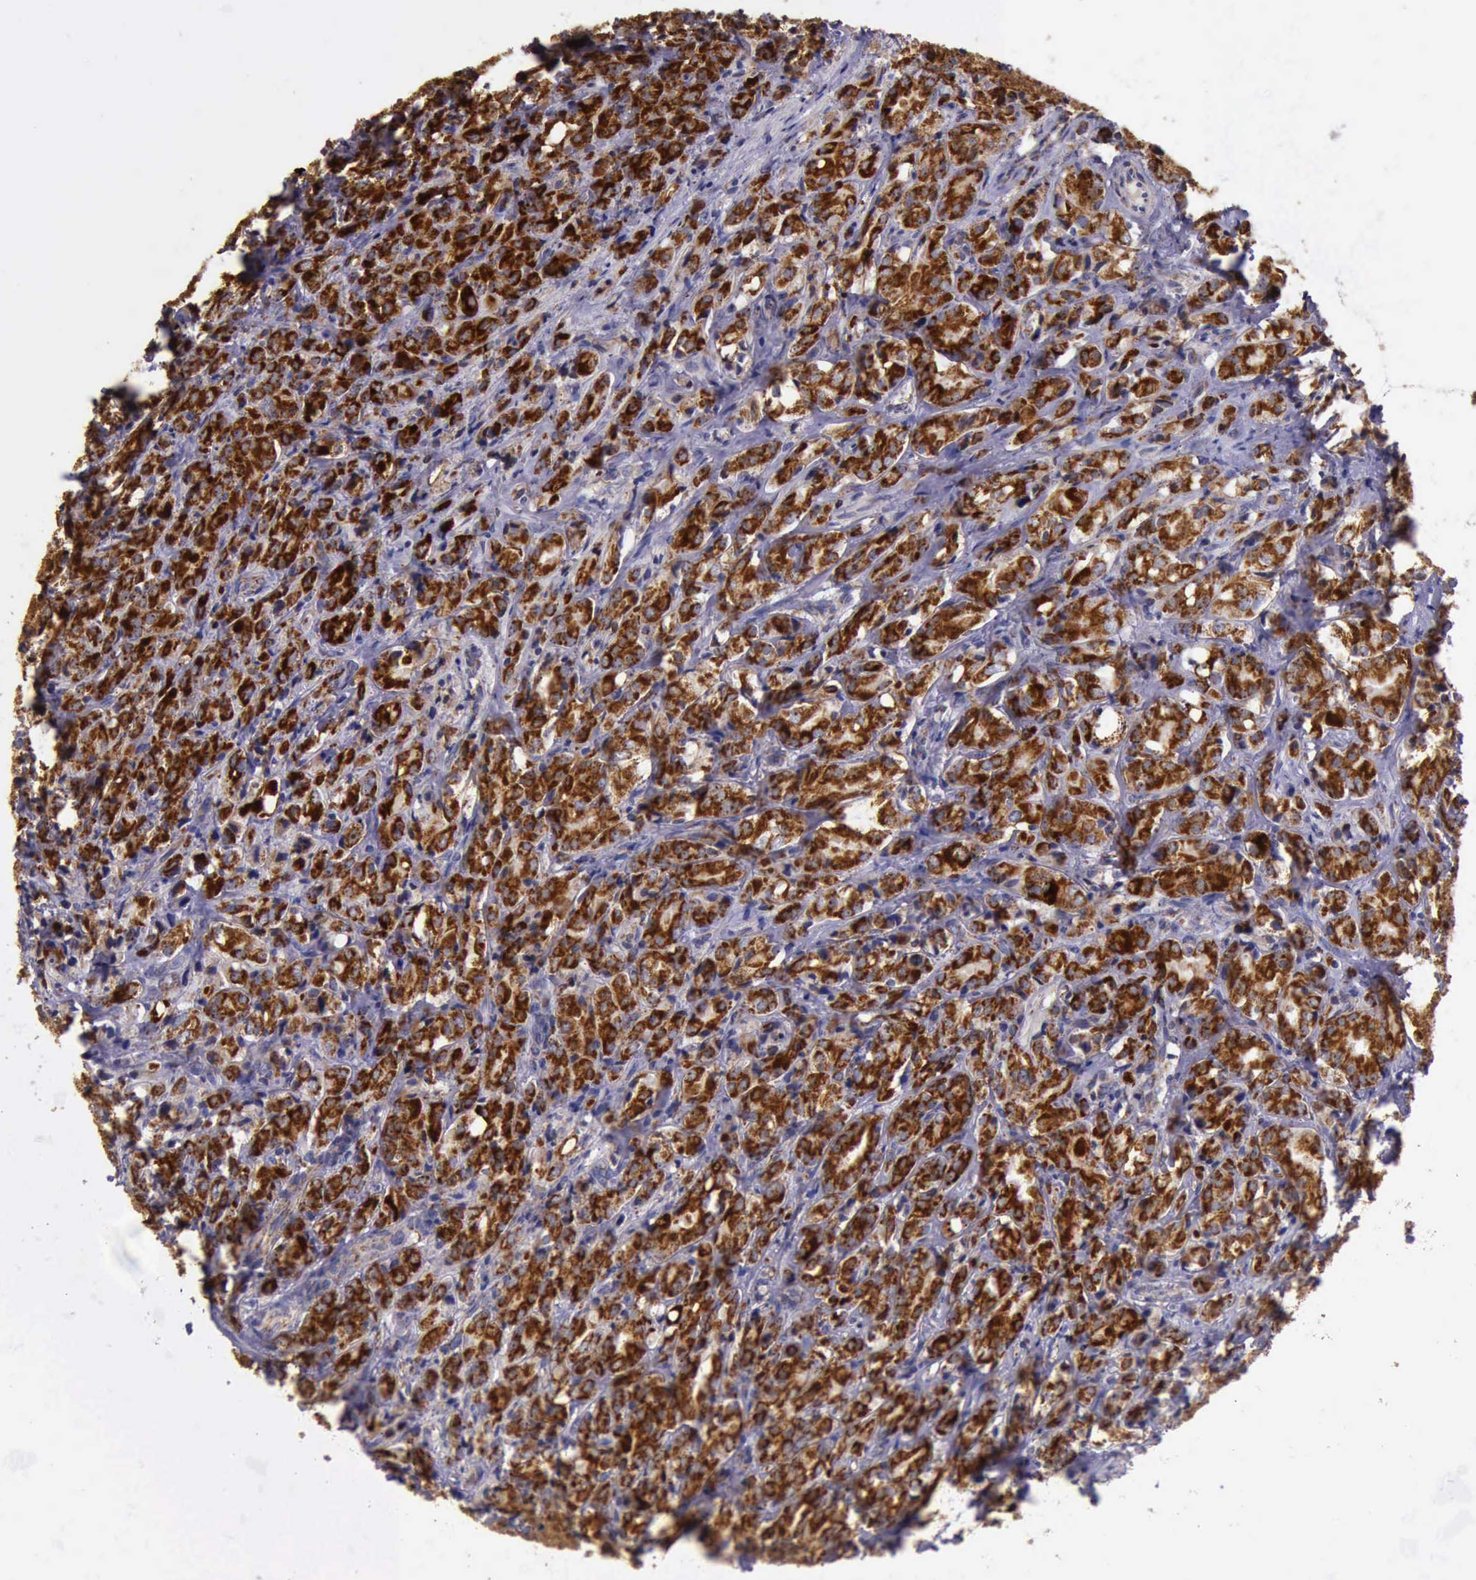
{"staining": {"intensity": "strong", "quantity": ">75%", "location": "cytoplasmic/membranous"}, "tissue": "prostate cancer", "cell_type": "Tumor cells", "image_type": "cancer", "snomed": [{"axis": "morphology", "description": "Adenocarcinoma, High grade"}, {"axis": "topography", "description": "Prostate"}], "caption": "IHC photomicrograph of human prostate adenocarcinoma (high-grade) stained for a protein (brown), which shows high levels of strong cytoplasmic/membranous positivity in approximately >75% of tumor cells.", "gene": "TXN2", "patient": {"sex": "male", "age": 68}}